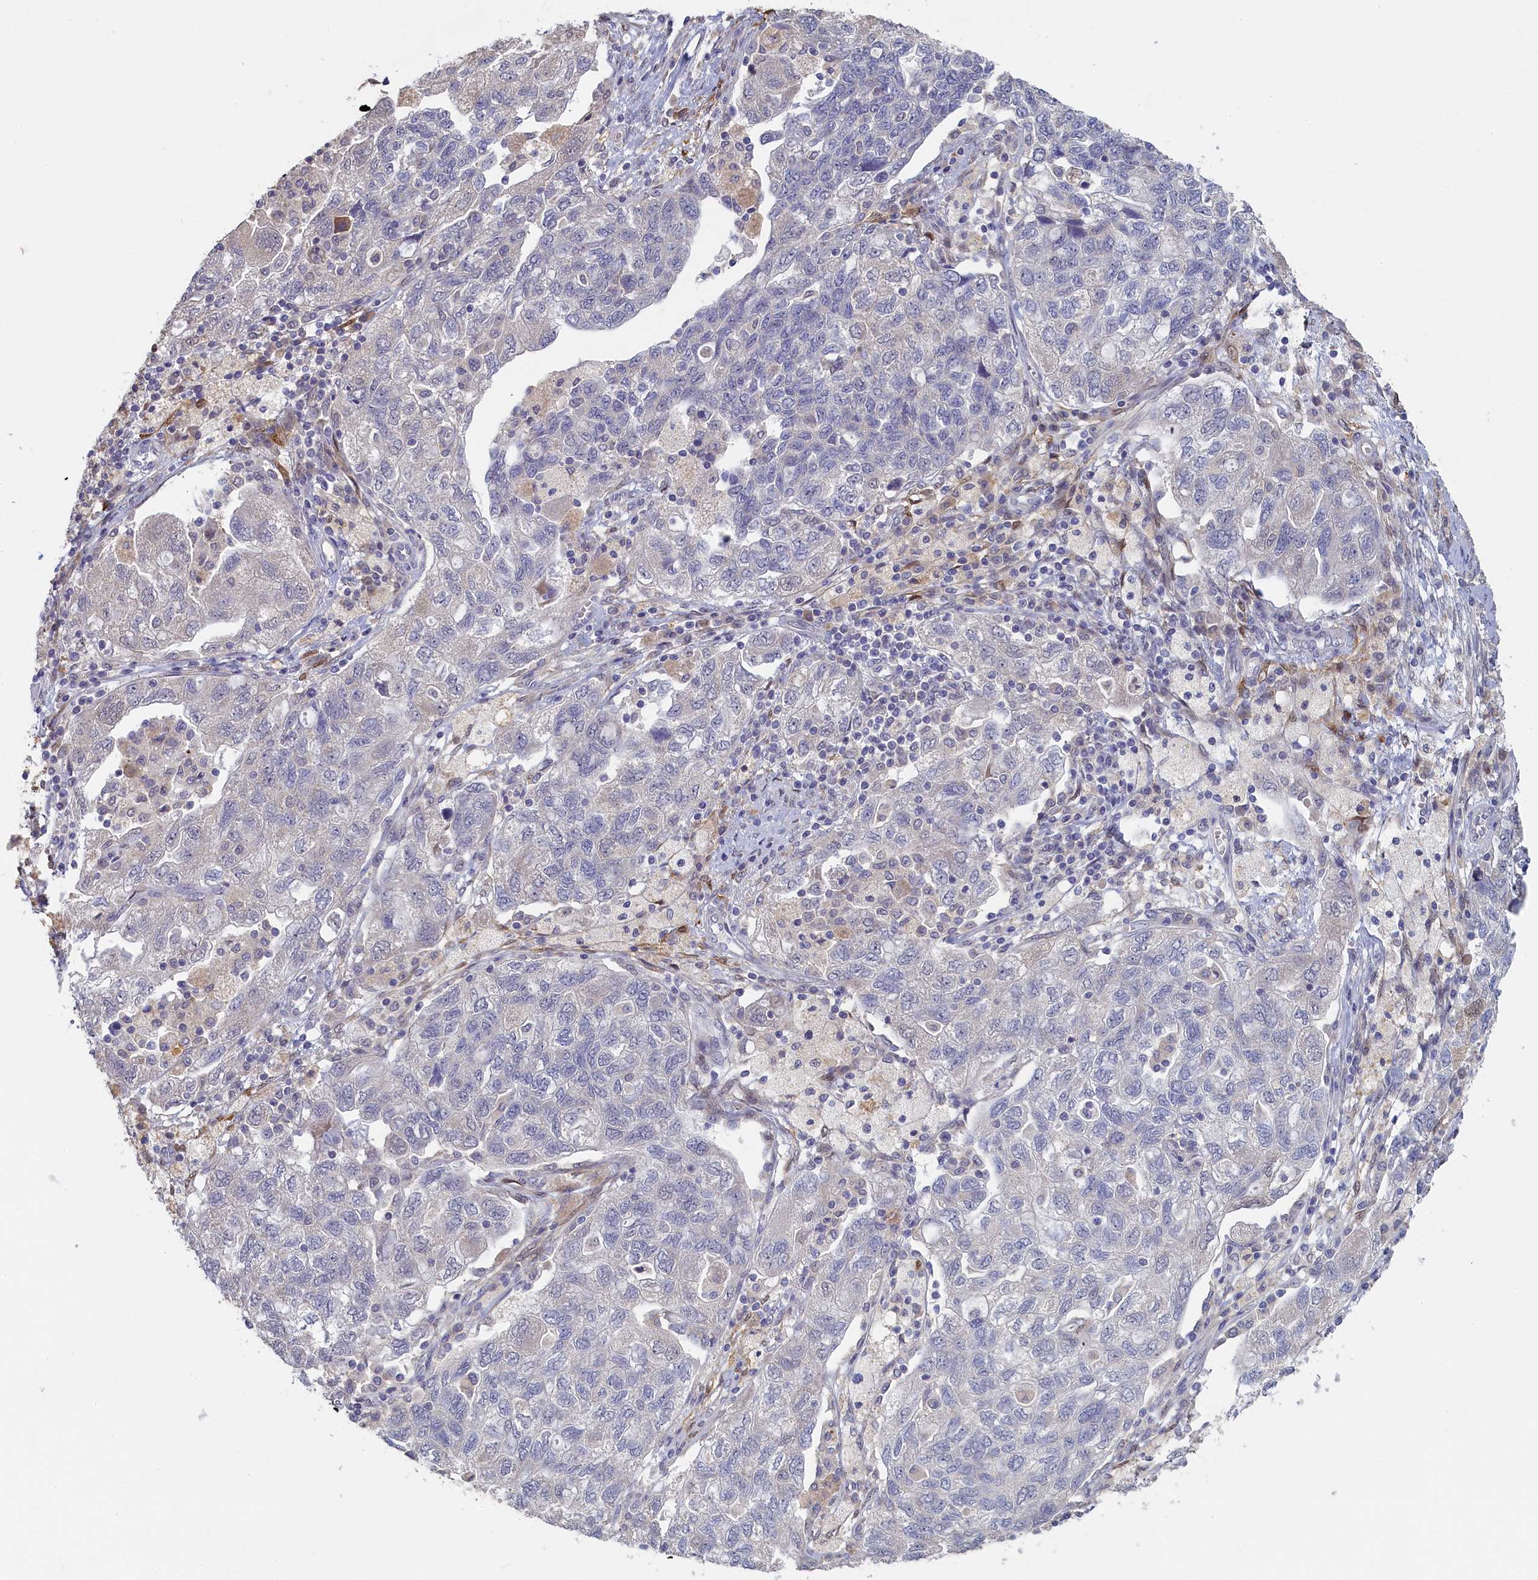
{"staining": {"intensity": "negative", "quantity": "none", "location": "none"}, "tissue": "ovarian cancer", "cell_type": "Tumor cells", "image_type": "cancer", "snomed": [{"axis": "morphology", "description": "Carcinoma, NOS"}, {"axis": "morphology", "description": "Cystadenocarcinoma, serous, NOS"}, {"axis": "topography", "description": "Ovary"}], "caption": "Ovarian cancer (serous cystadenocarcinoma) stained for a protein using IHC displays no staining tumor cells.", "gene": "UCHL3", "patient": {"sex": "female", "age": 69}}